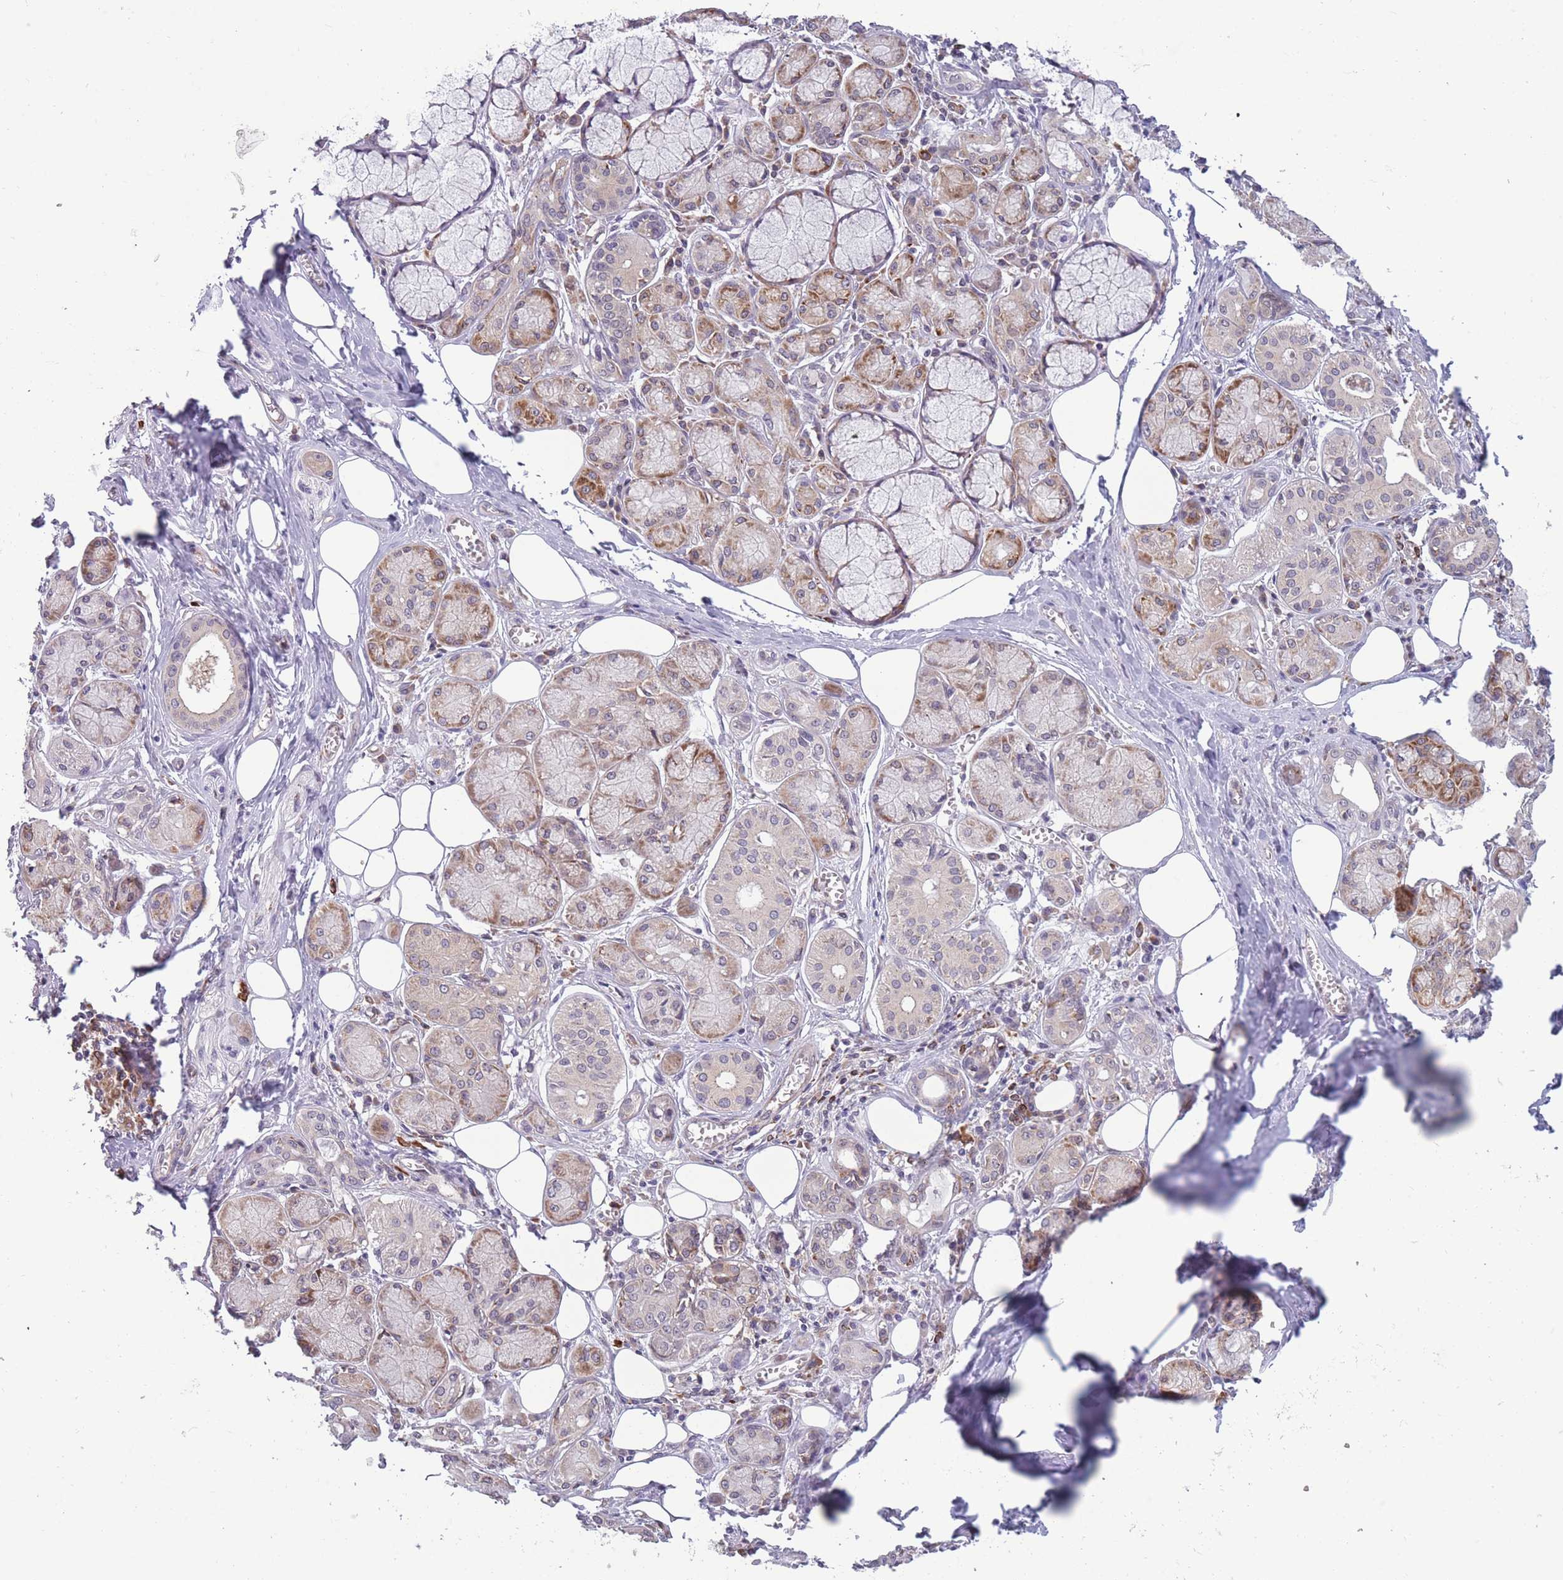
{"staining": {"intensity": "moderate", "quantity": "25%-75%", "location": "cytoplasmic/membranous"}, "tissue": "salivary gland", "cell_type": "Glandular cells", "image_type": "normal", "snomed": [{"axis": "morphology", "description": "Normal tissue, NOS"}, {"axis": "topography", "description": "Salivary gland"}], "caption": "Moderate cytoplasmic/membranous expression for a protein is identified in about 25%-75% of glandular cells of normal salivary gland using immunohistochemistry (IHC).", "gene": "TMEM121", "patient": {"sex": "male", "age": 74}}